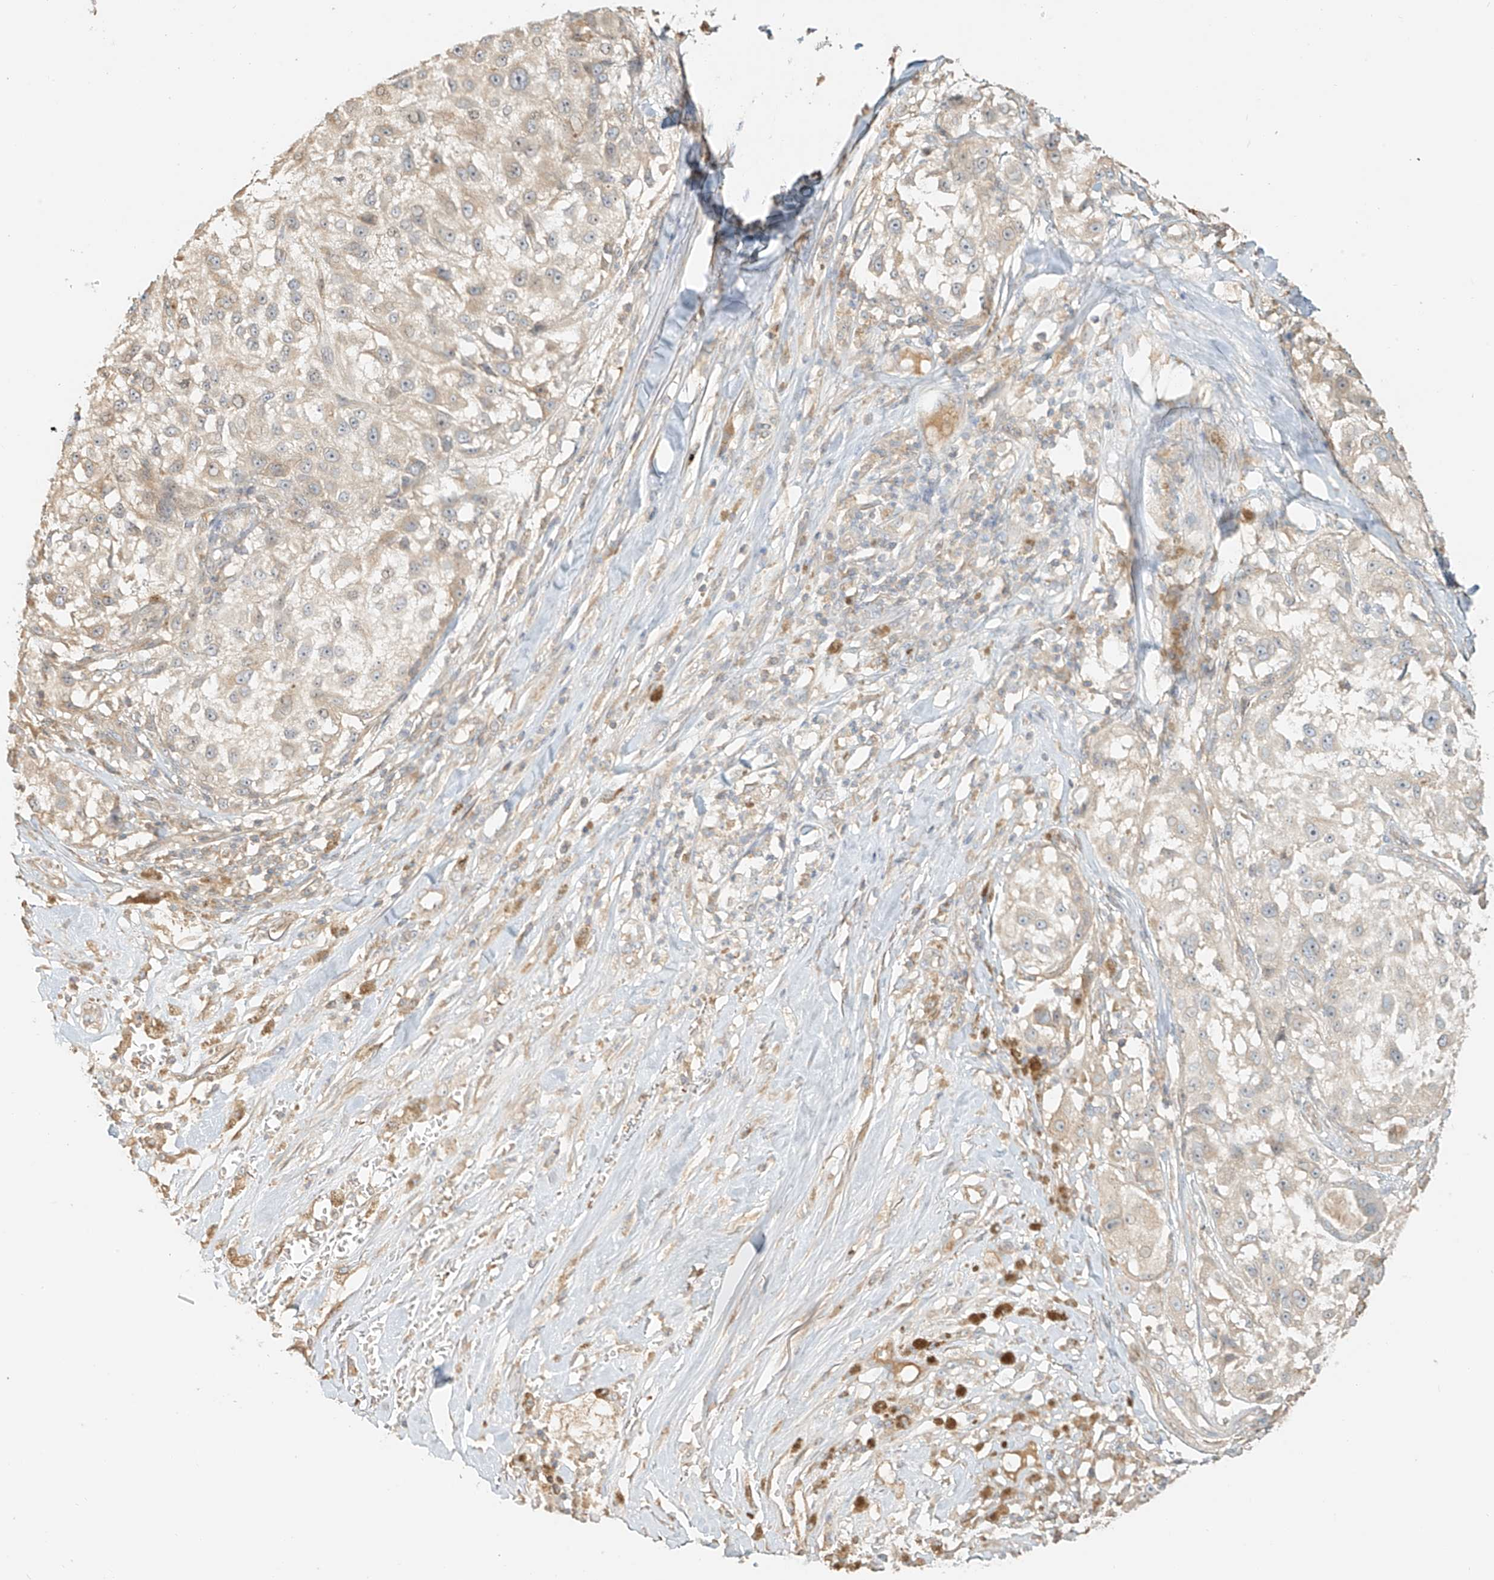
{"staining": {"intensity": "negative", "quantity": "none", "location": "none"}, "tissue": "melanoma", "cell_type": "Tumor cells", "image_type": "cancer", "snomed": [{"axis": "morphology", "description": "Necrosis, NOS"}, {"axis": "morphology", "description": "Malignant melanoma, NOS"}, {"axis": "topography", "description": "Skin"}], "caption": "An image of melanoma stained for a protein displays no brown staining in tumor cells.", "gene": "UPK1B", "patient": {"sex": "female", "age": 87}}